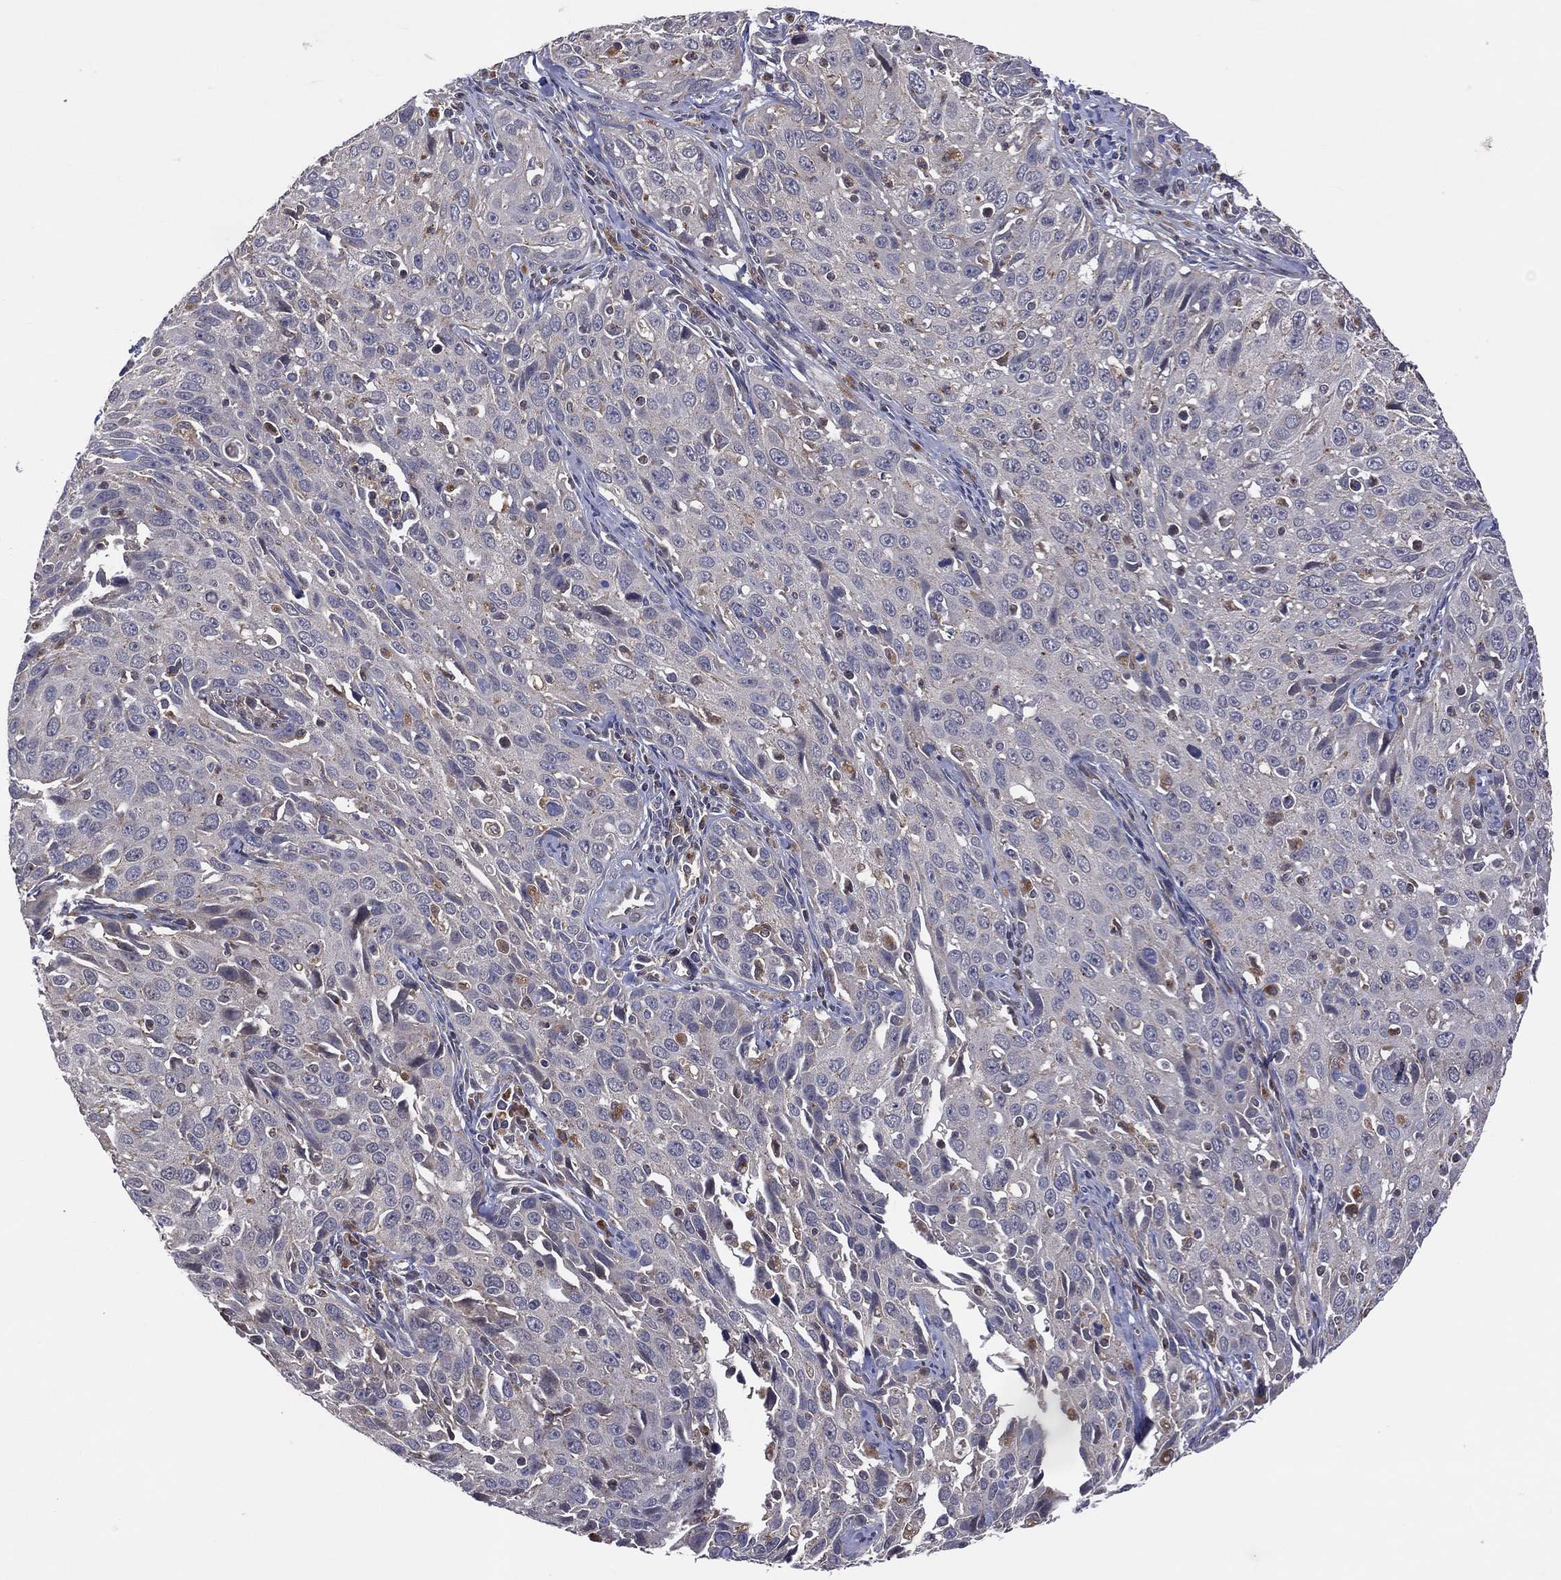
{"staining": {"intensity": "negative", "quantity": "none", "location": "none"}, "tissue": "cervical cancer", "cell_type": "Tumor cells", "image_type": "cancer", "snomed": [{"axis": "morphology", "description": "Squamous cell carcinoma, NOS"}, {"axis": "topography", "description": "Cervix"}], "caption": "High magnification brightfield microscopy of squamous cell carcinoma (cervical) stained with DAB (3,3'-diaminobenzidine) (brown) and counterstained with hematoxylin (blue): tumor cells show no significant expression.", "gene": "STARD3", "patient": {"sex": "female", "age": 26}}